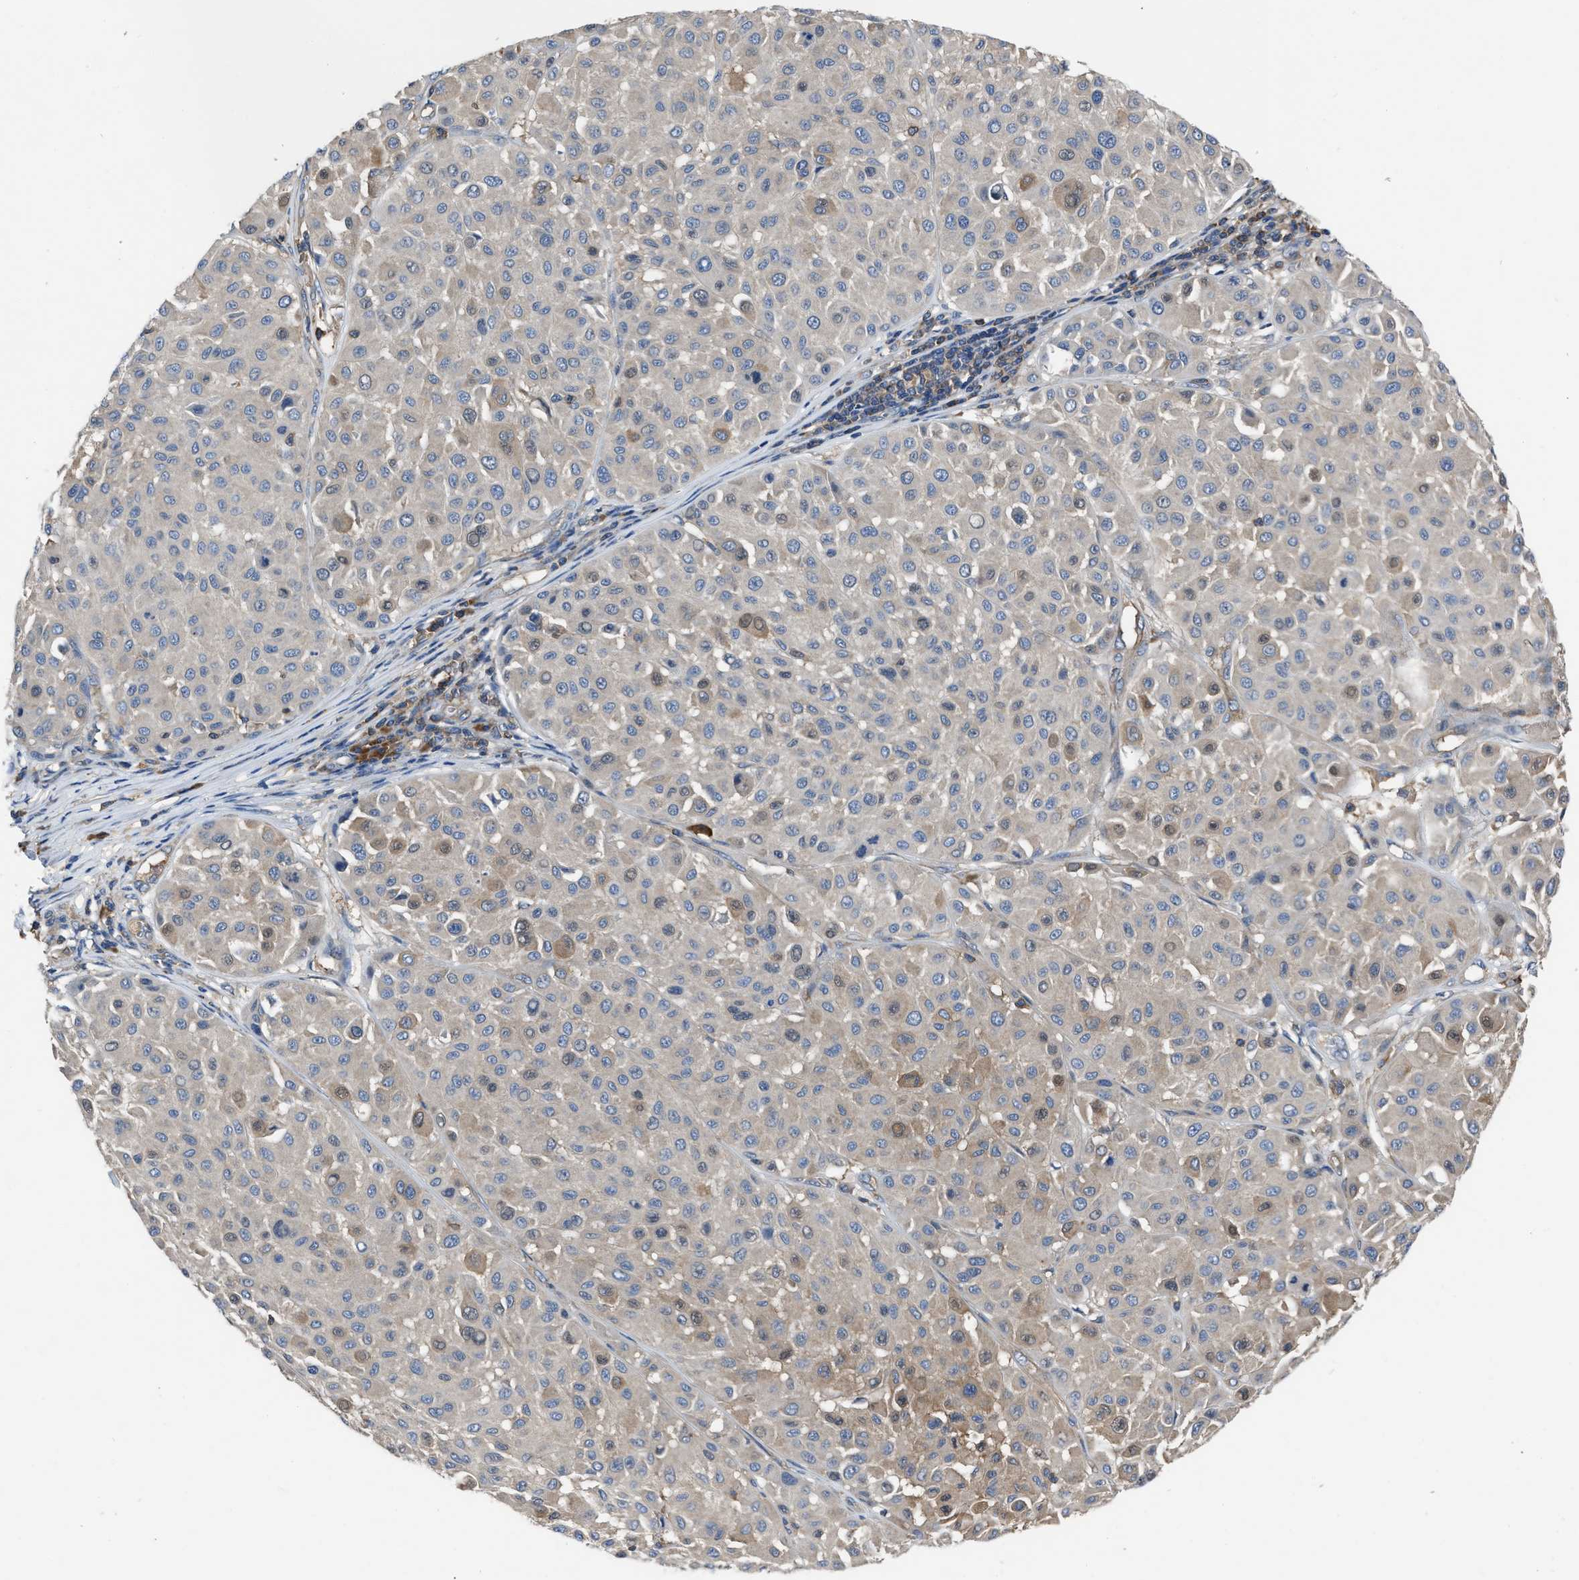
{"staining": {"intensity": "weak", "quantity": "25%-75%", "location": "cytoplasmic/membranous"}, "tissue": "melanoma", "cell_type": "Tumor cells", "image_type": "cancer", "snomed": [{"axis": "morphology", "description": "Malignant melanoma, Metastatic site"}, {"axis": "topography", "description": "Soft tissue"}], "caption": "Immunohistochemical staining of malignant melanoma (metastatic site) displays weak cytoplasmic/membranous protein staining in approximately 25%-75% of tumor cells.", "gene": "YARS1", "patient": {"sex": "male", "age": 41}}